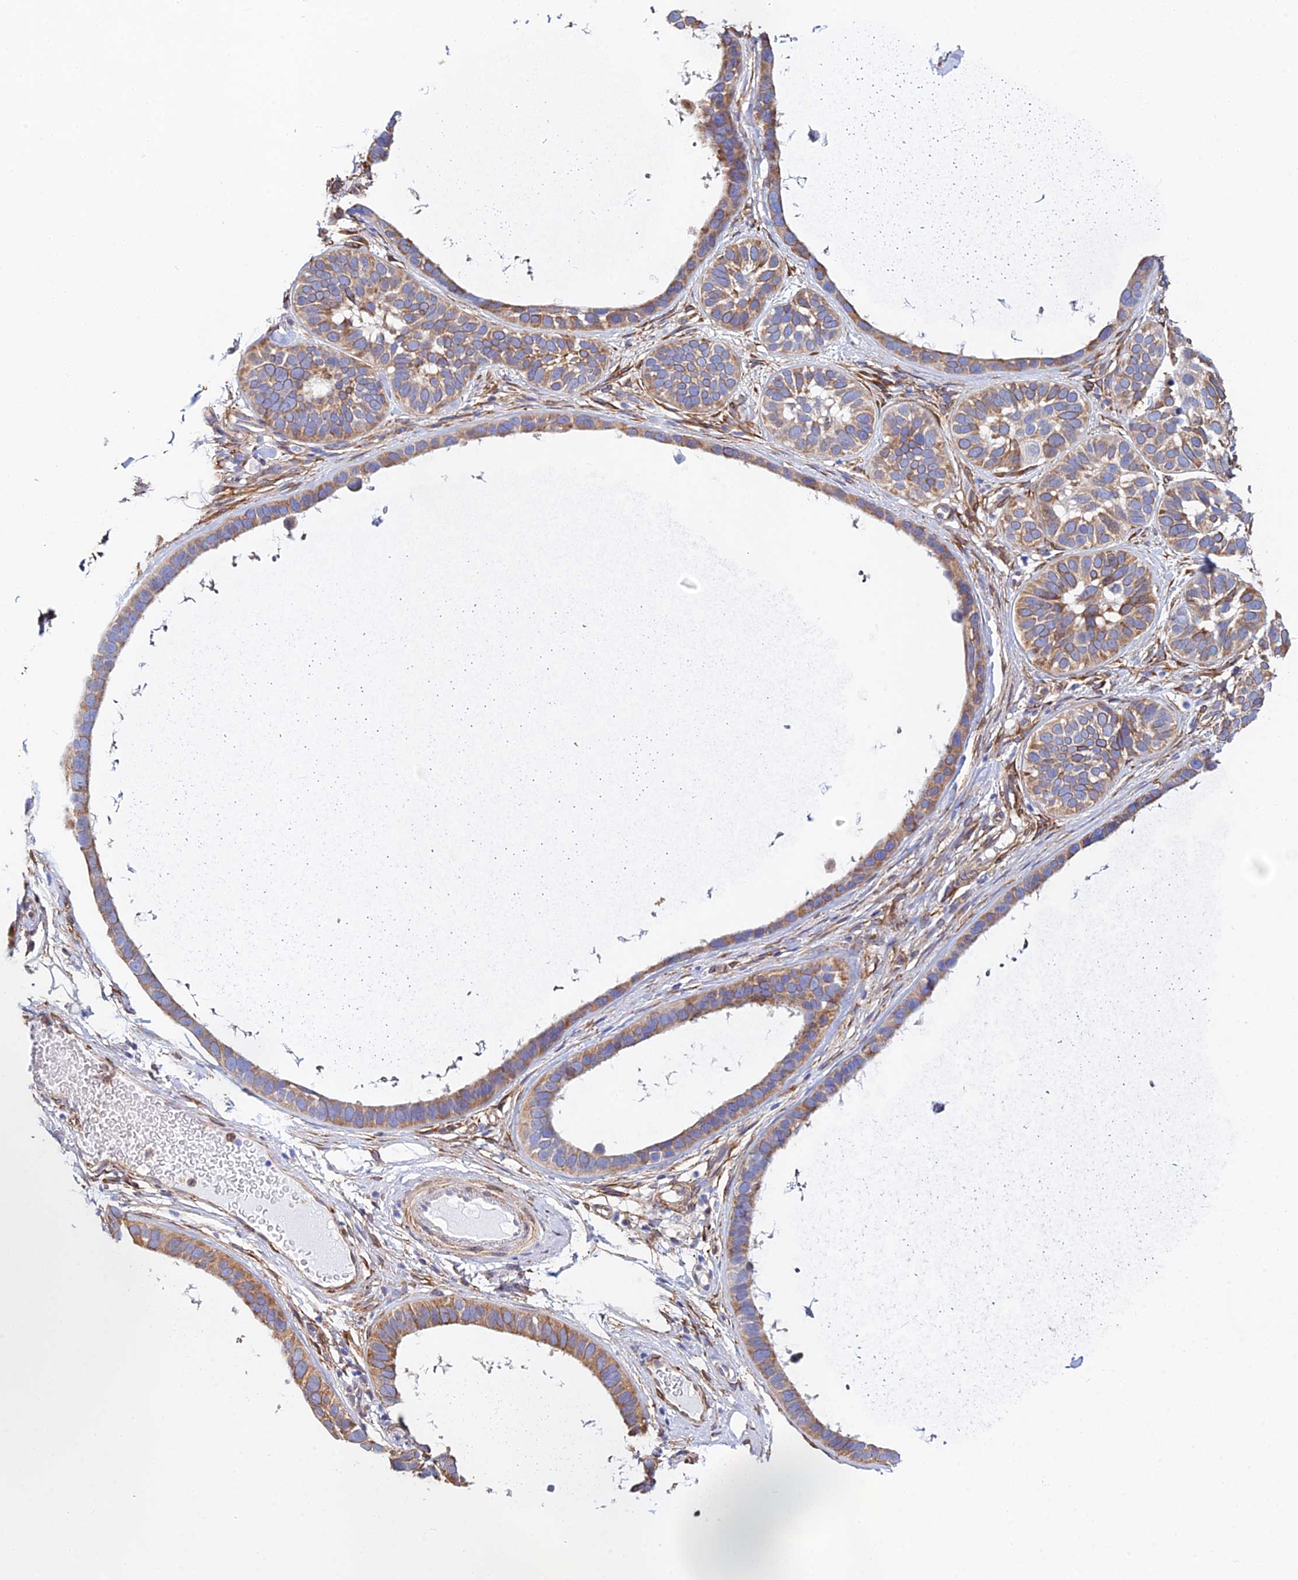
{"staining": {"intensity": "moderate", "quantity": ">75%", "location": "cytoplasmic/membranous"}, "tissue": "skin cancer", "cell_type": "Tumor cells", "image_type": "cancer", "snomed": [{"axis": "morphology", "description": "Basal cell carcinoma"}, {"axis": "topography", "description": "Skin"}], "caption": "Brown immunohistochemical staining in human basal cell carcinoma (skin) demonstrates moderate cytoplasmic/membranous expression in about >75% of tumor cells. (Brightfield microscopy of DAB IHC at high magnification).", "gene": "MXRA7", "patient": {"sex": "male", "age": 62}}